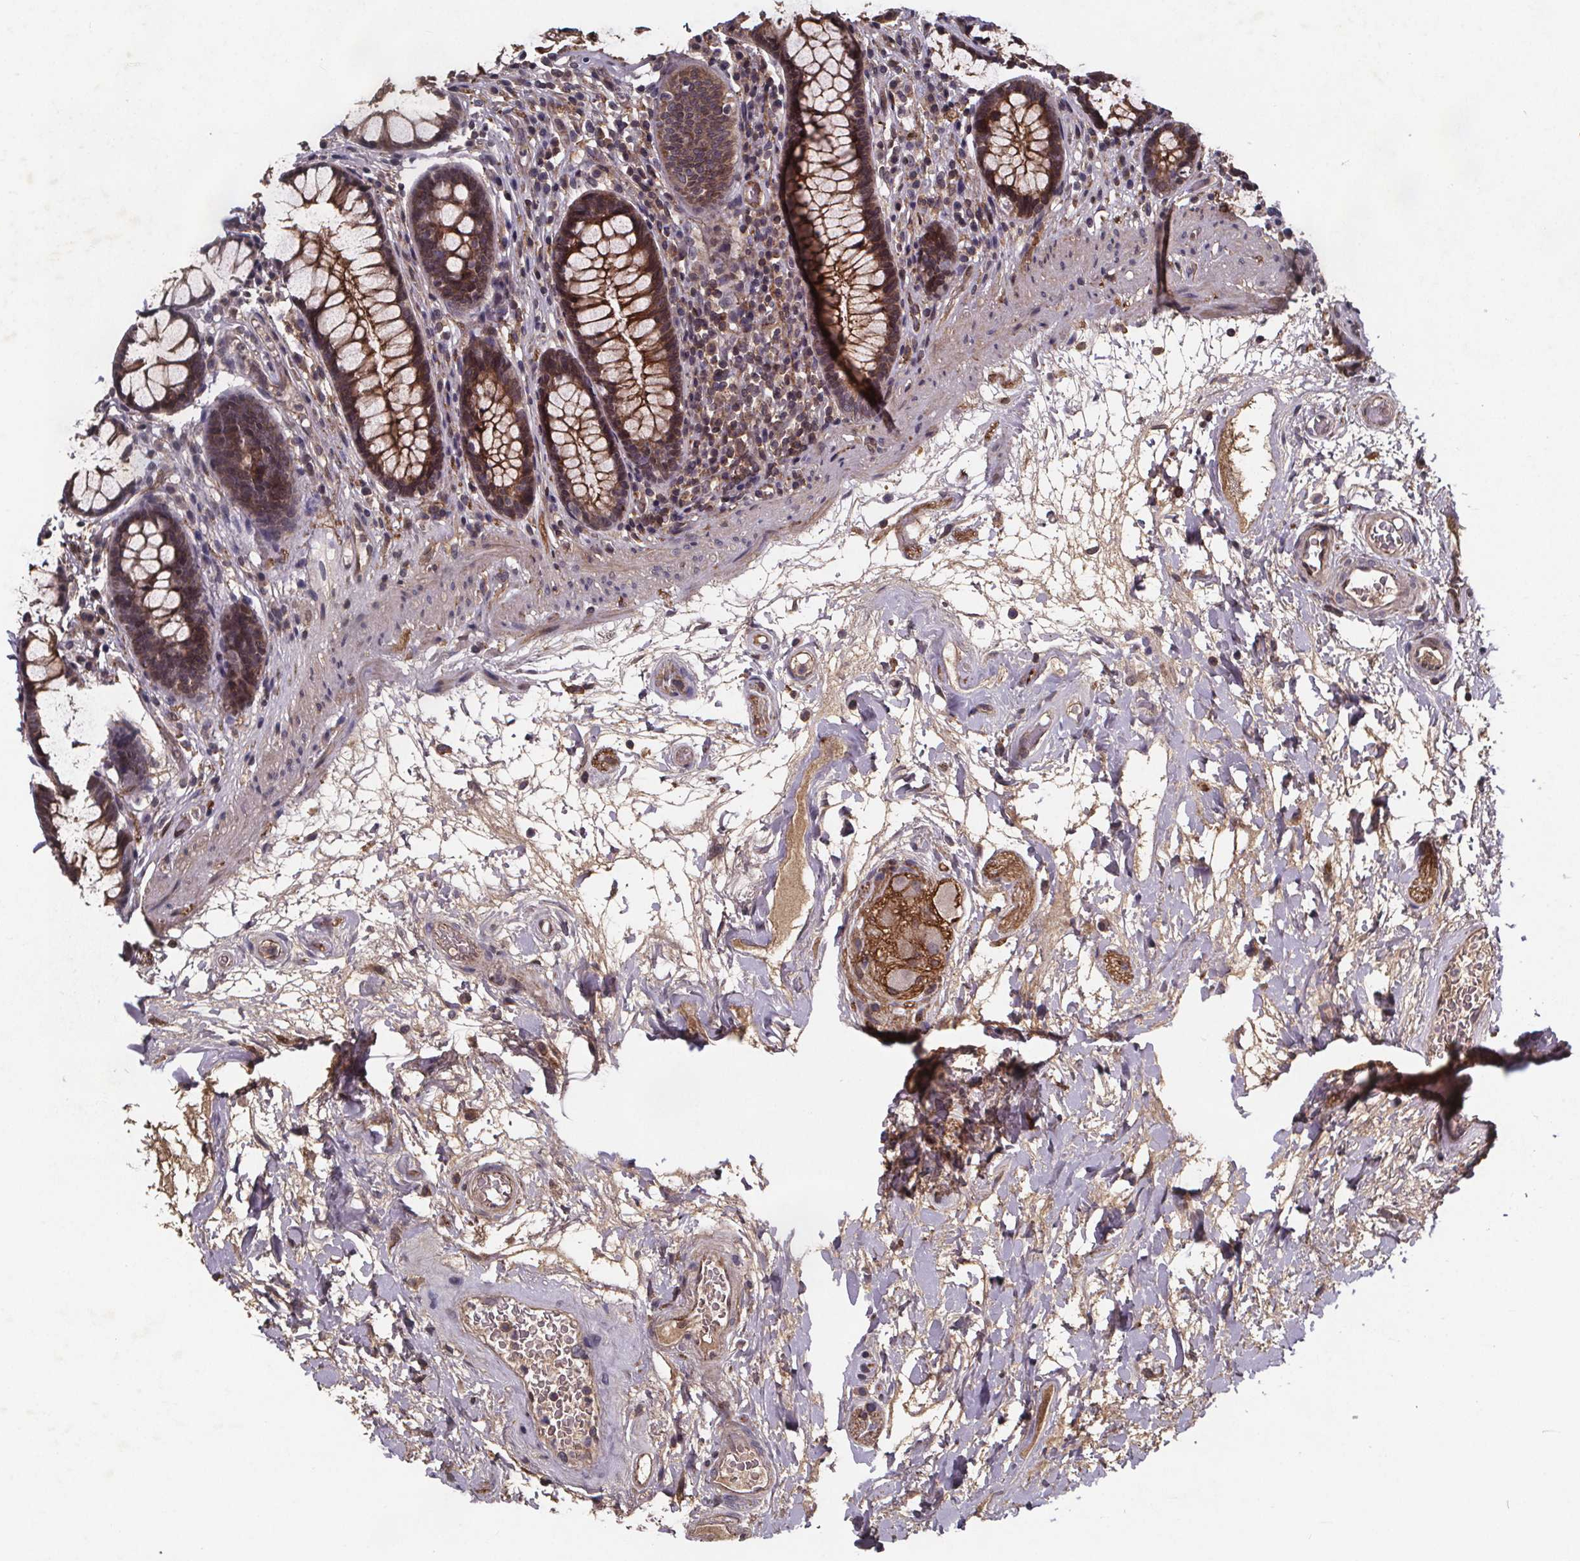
{"staining": {"intensity": "moderate", "quantity": ">75%", "location": "cytoplasmic/membranous"}, "tissue": "rectum", "cell_type": "Glandular cells", "image_type": "normal", "snomed": [{"axis": "morphology", "description": "Normal tissue, NOS"}, {"axis": "topography", "description": "Rectum"}], "caption": "Protein staining displays moderate cytoplasmic/membranous expression in approximately >75% of glandular cells in unremarkable rectum.", "gene": "FASTKD3", "patient": {"sex": "male", "age": 72}}